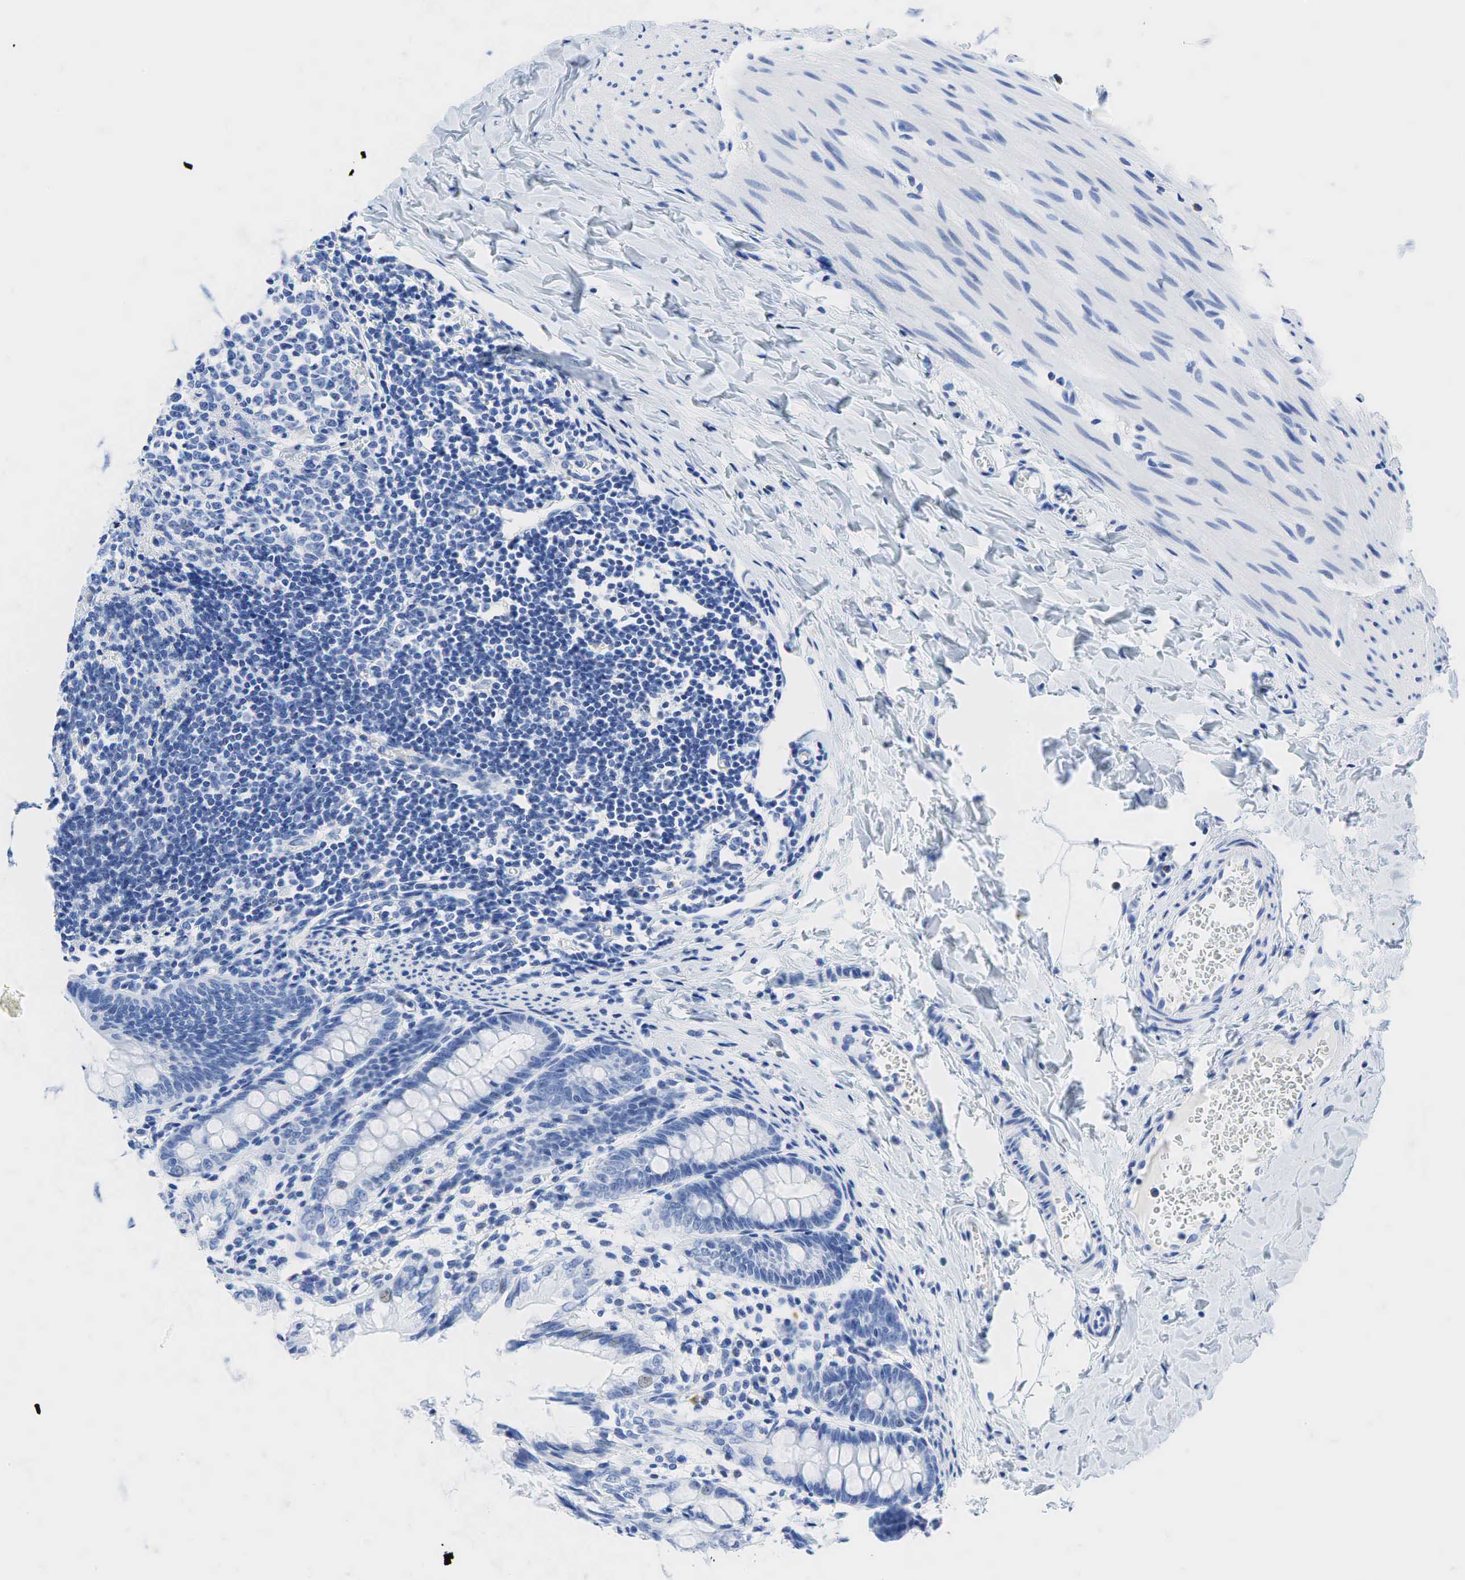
{"staining": {"intensity": "negative", "quantity": "none", "location": "none"}, "tissue": "colon", "cell_type": "Endothelial cells", "image_type": "normal", "snomed": [{"axis": "morphology", "description": "Normal tissue, NOS"}, {"axis": "topography", "description": "Colon"}], "caption": "This is an IHC histopathology image of normal human colon. There is no positivity in endothelial cells.", "gene": "INHA", "patient": {"sex": "male", "age": 1}}